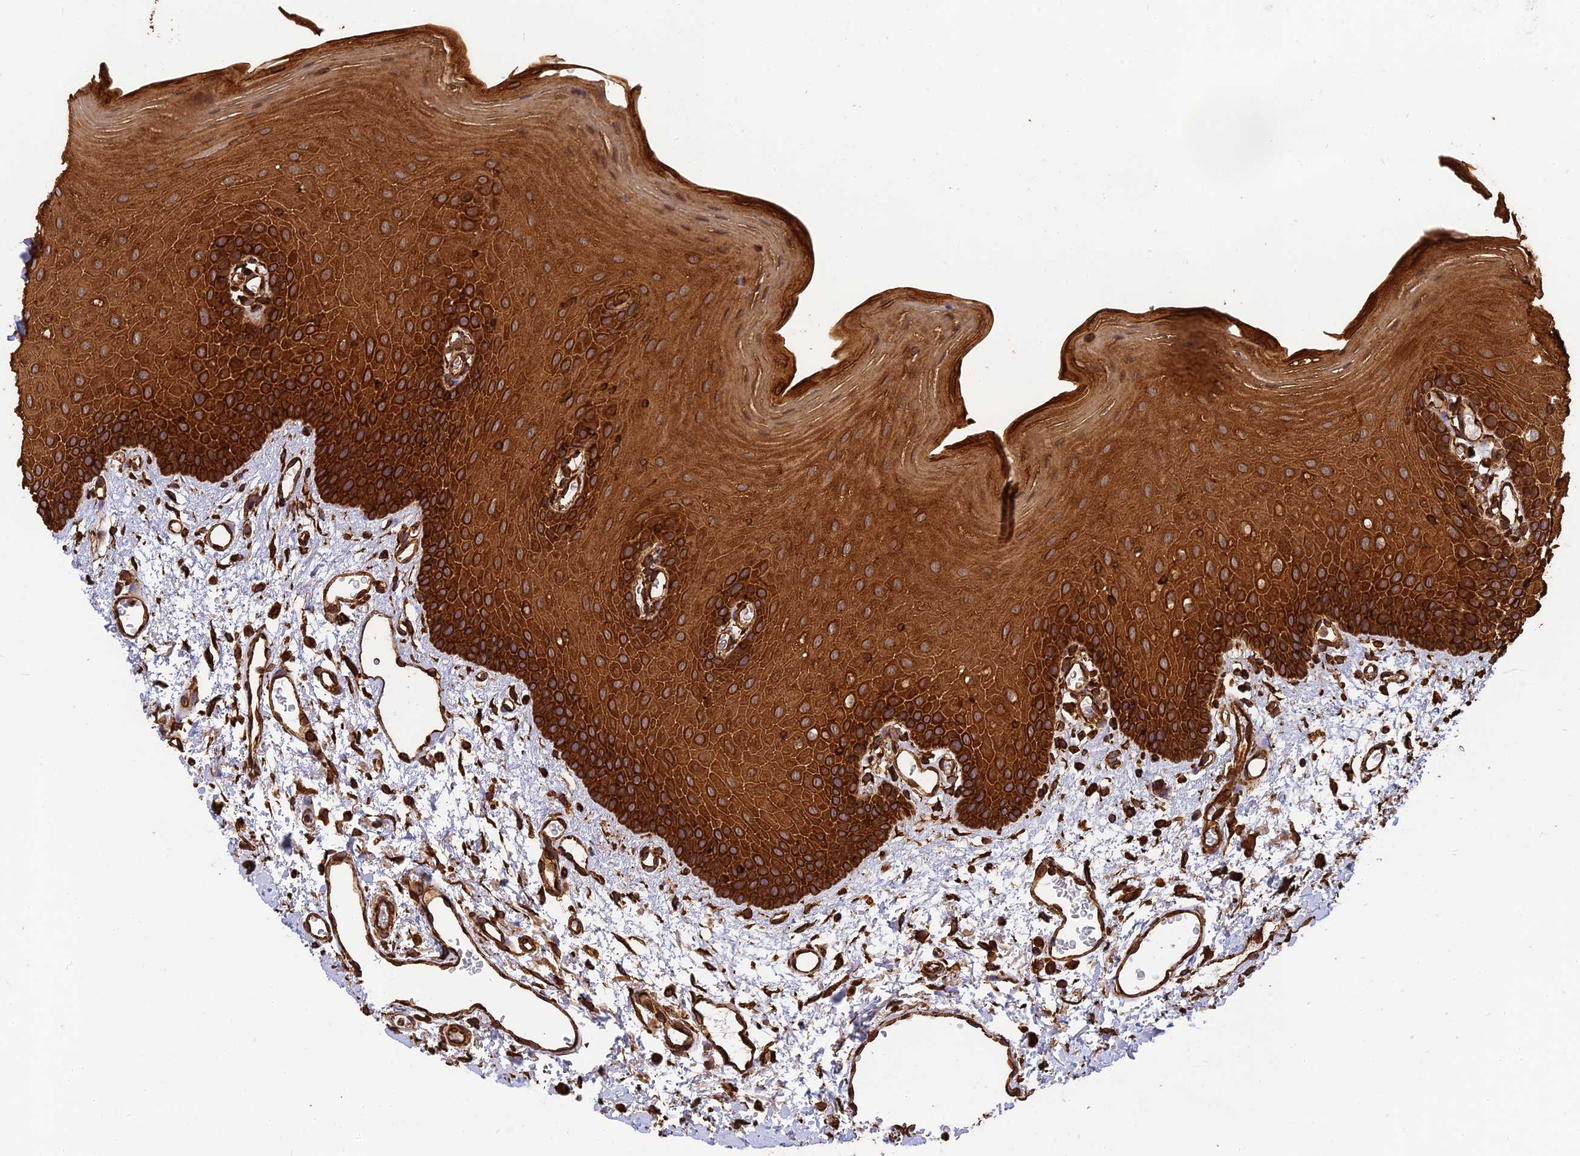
{"staining": {"intensity": "strong", "quantity": ">75%", "location": "cytoplasmic/membranous"}, "tissue": "oral mucosa", "cell_type": "Squamous epithelial cells", "image_type": "normal", "snomed": [{"axis": "morphology", "description": "Normal tissue, NOS"}, {"axis": "topography", "description": "Oral tissue"}], "caption": "Protein positivity by immunohistochemistry shows strong cytoplasmic/membranous staining in about >75% of squamous epithelial cells in benign oral mucosa. The staining was performed using DAB to visualize the protein expression in brown, while the nuclei were stained in blue with hematoxylin (Magnification: 20x).", "gene": "DSTYK", "patient": {"sex": "female", "age": 70}}